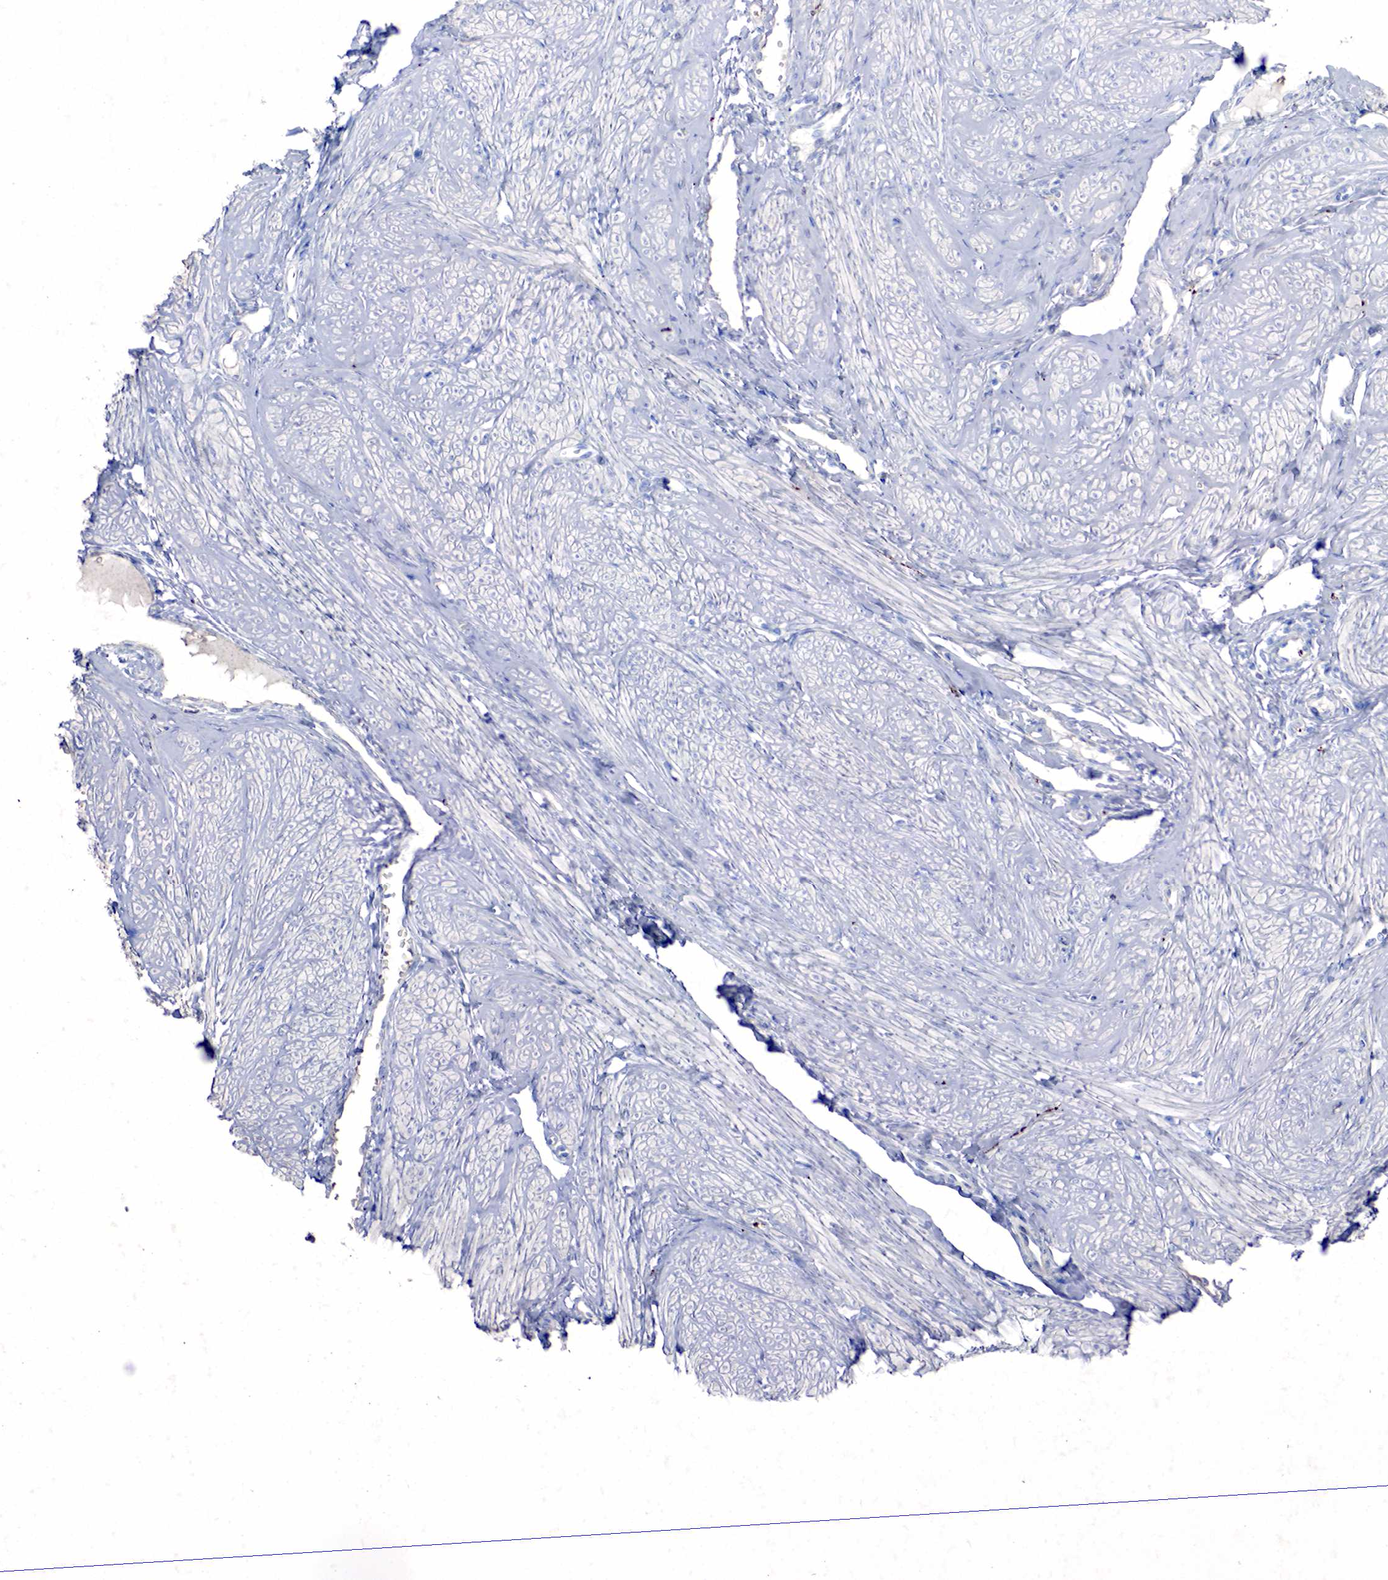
{"staining": {"intensity": "negative", "quantity": "none", "location": "none"}, "tissue": "smooth muscle", "cell_type": "Smooth muscle cells", "image_type": "normal", "snomed": [{"axis": "morphology", "description": "Normal tissue, NOS"}, {"axis": "topography", "description": "Uterus"}], "caption": "IHC histopathology image of normal smooth muscle: human smooth muscle stained with DAB (3,3'-diaminobenzidine) demonstrates no significant protein staining in smooth muscle cells.", "gene": "SYP", "patient": {"sex": "female", "age": 45}}